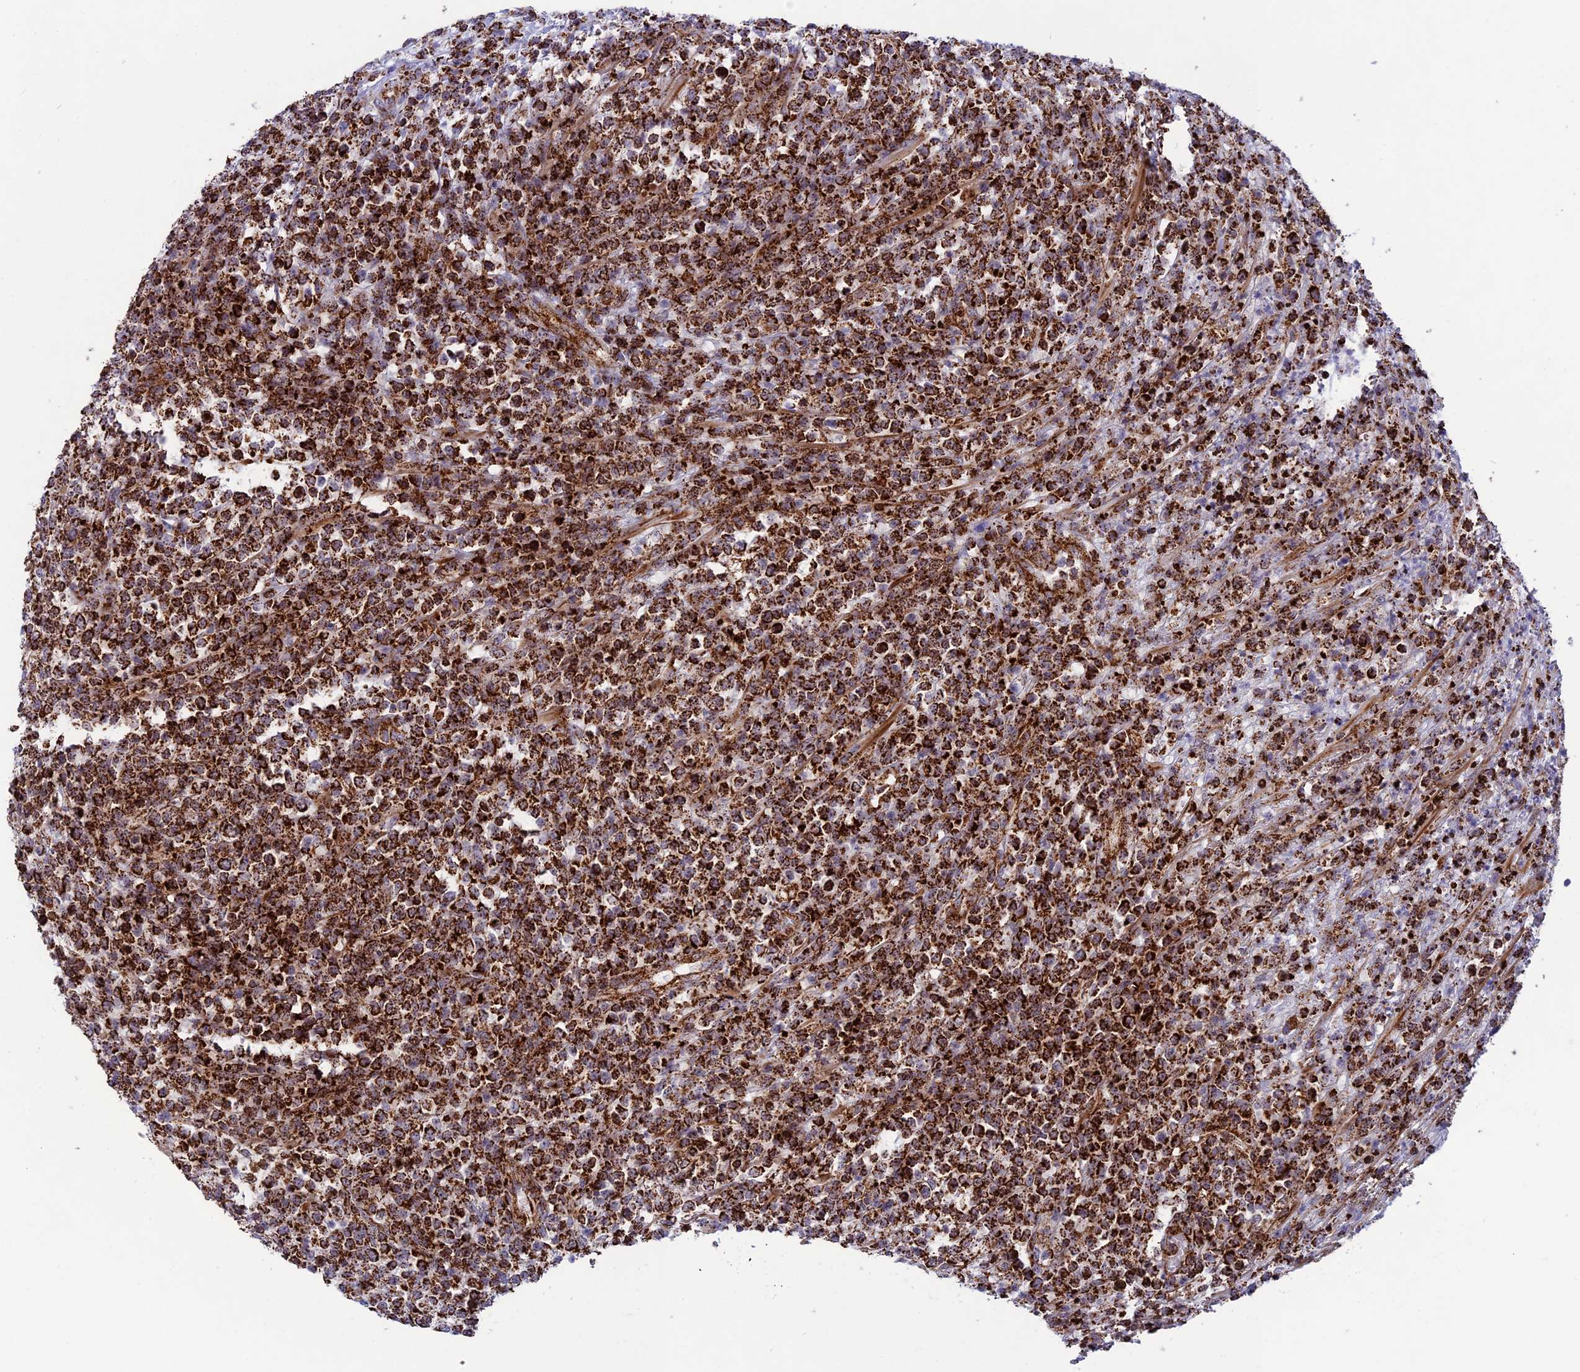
{"staining": {"intensity": "strong", "quantity": ">75%", "location": "cytoplasmic/membranous"}, "tissue": "lymphoma", "cell_type": "Tumor cells", "image_type": "cancer", "snomed": [{"axis": "morphology", "description": "Malignant lymphoma, non-Hodgkin's type, High grade"}, {"axis": "topography", "description": "Colon"}], "caption": "Immunohistochemical staining of lymphoma demonstrates high levels of strong cytoplasmic/membranous protein expression in about >75% of tumor cells.", "gene": "MRPS18B", "patient": {"sex": "female", "age": 53}}